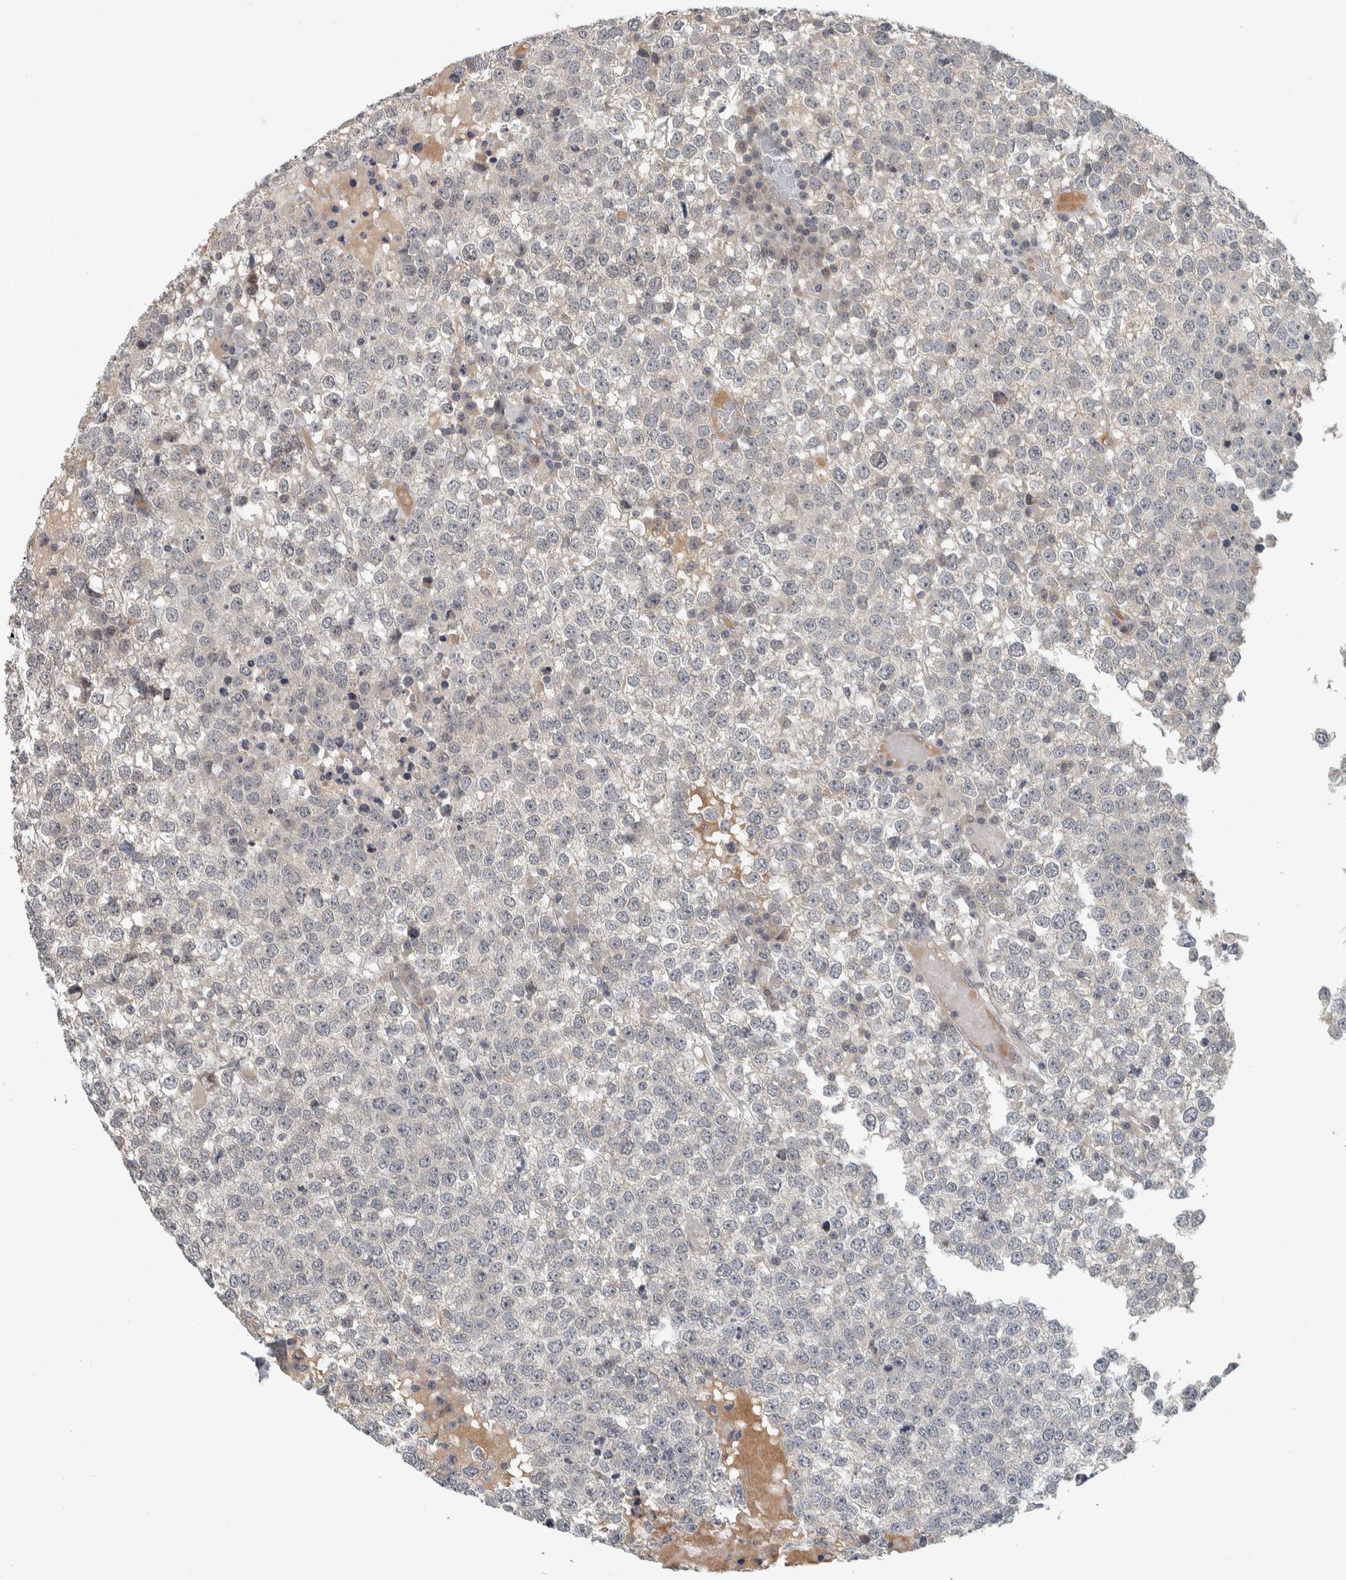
{"staining": {"intensity": "negative", "quantity": "none", "location": "none"}, "tissue": "testis cancer", "cell_type": "Tumor cells", "image_type": "cancer", "snomed": [{"axis": "morphology", "description": "Seminoma, NOS"}, {"axis": "topography", "description": "Testis"}], "caption": "This is a micrograph of IHC staining of testis seminoma, which shows no expression in tumor cells.", "gene": "AFP", "patient": {"sex": "male", "age": 65}}